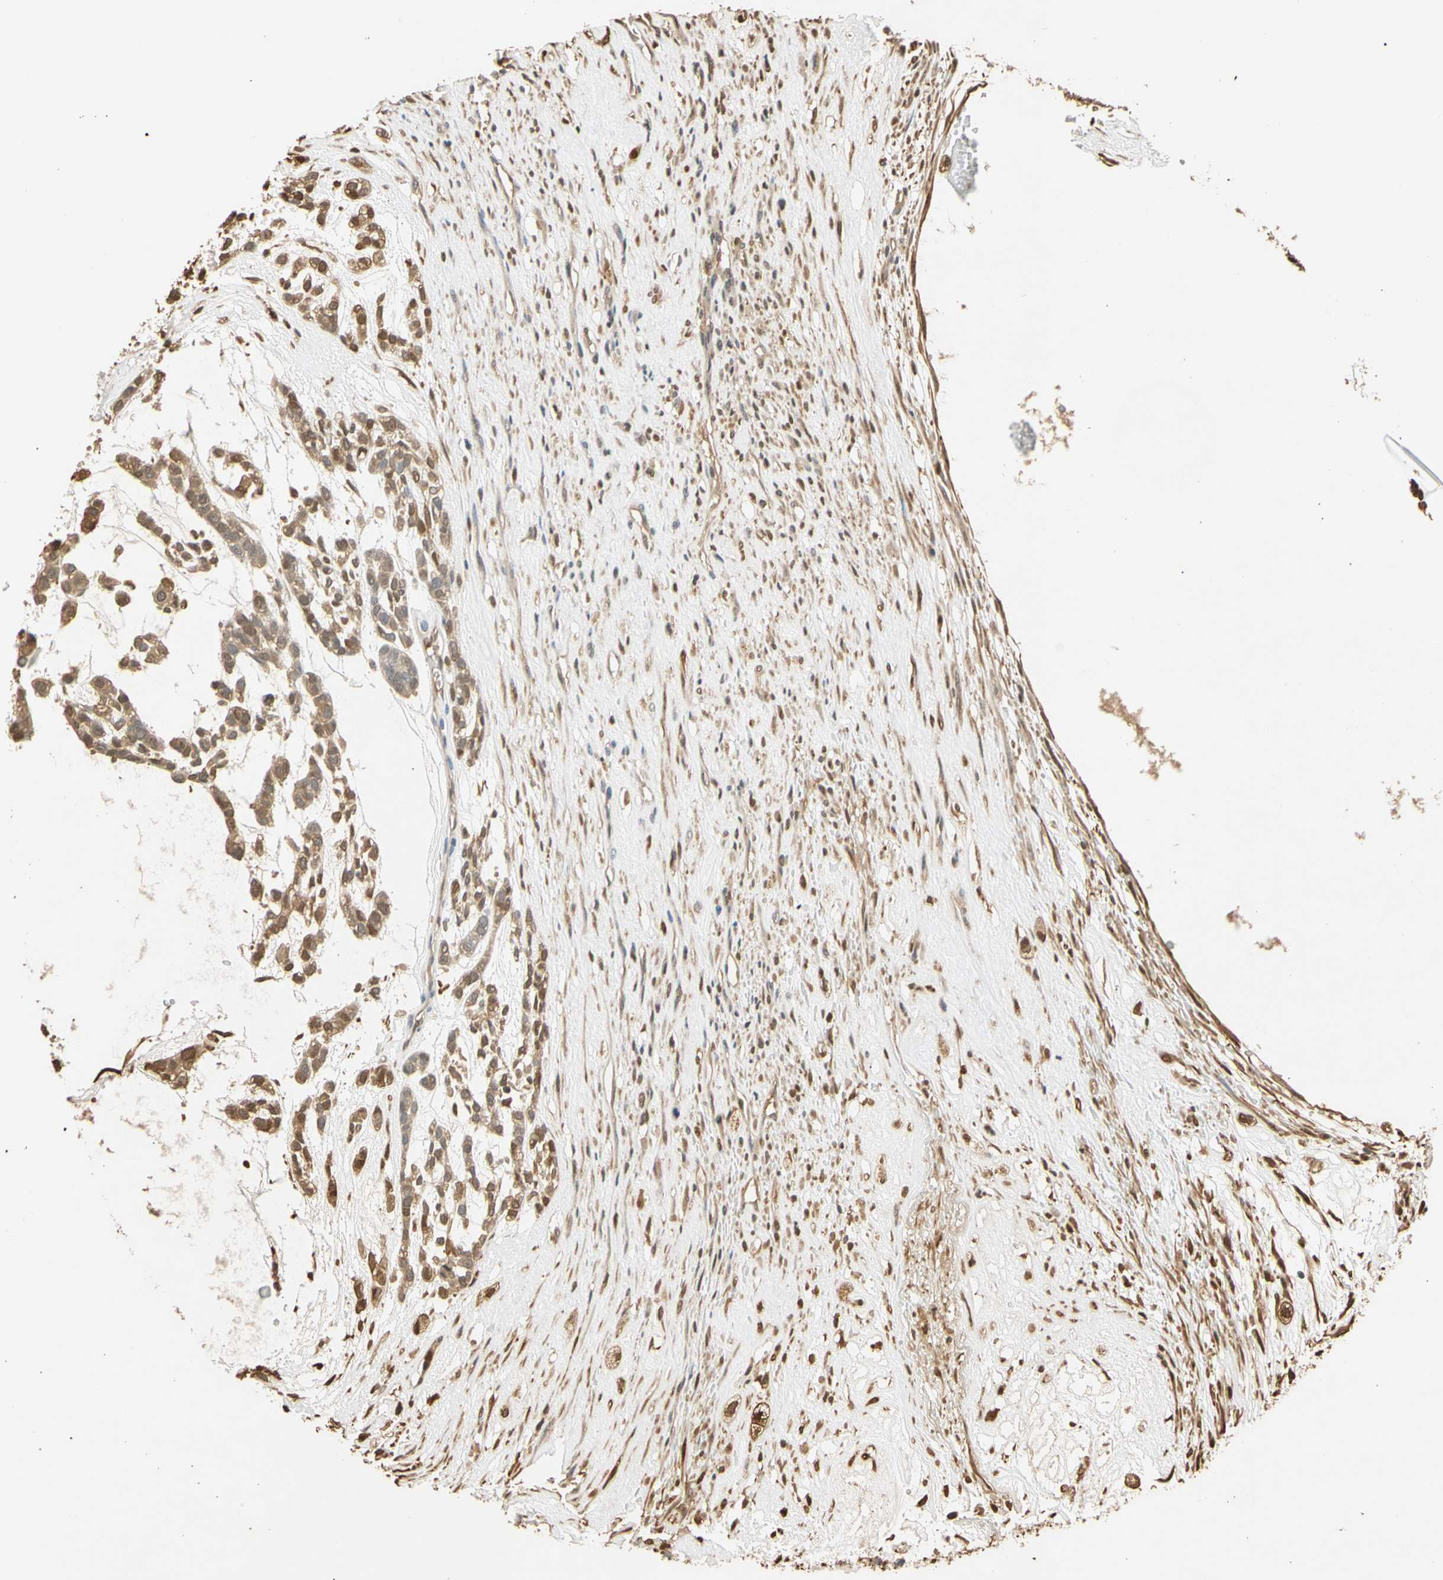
{"staining": {"intensity": "moderate", "quantity": ">75%", "location": "cytoplasmic/membranous,nuclear"}, "tissue": "head and neck cancer", "cell_type": "Tumor cells", "image_type": "cancer", "snomed": [{"axis": "morphology", "description": "Adenocarcinoma, NOS"}, {"axis": "morphology", "description": "Adenoma, NOS"}, {"axis": "topography", "description": "Head-Neck"}], "caption": "Approximately >75% of tumor cells in head and neck cancer reveal moderate cytoplasmic/membranous and nuclear protein positivity as visualized by brown immunohistochemical staining.", "gene": "S100A6", "patient": {"sex": "female", "age": 55}}